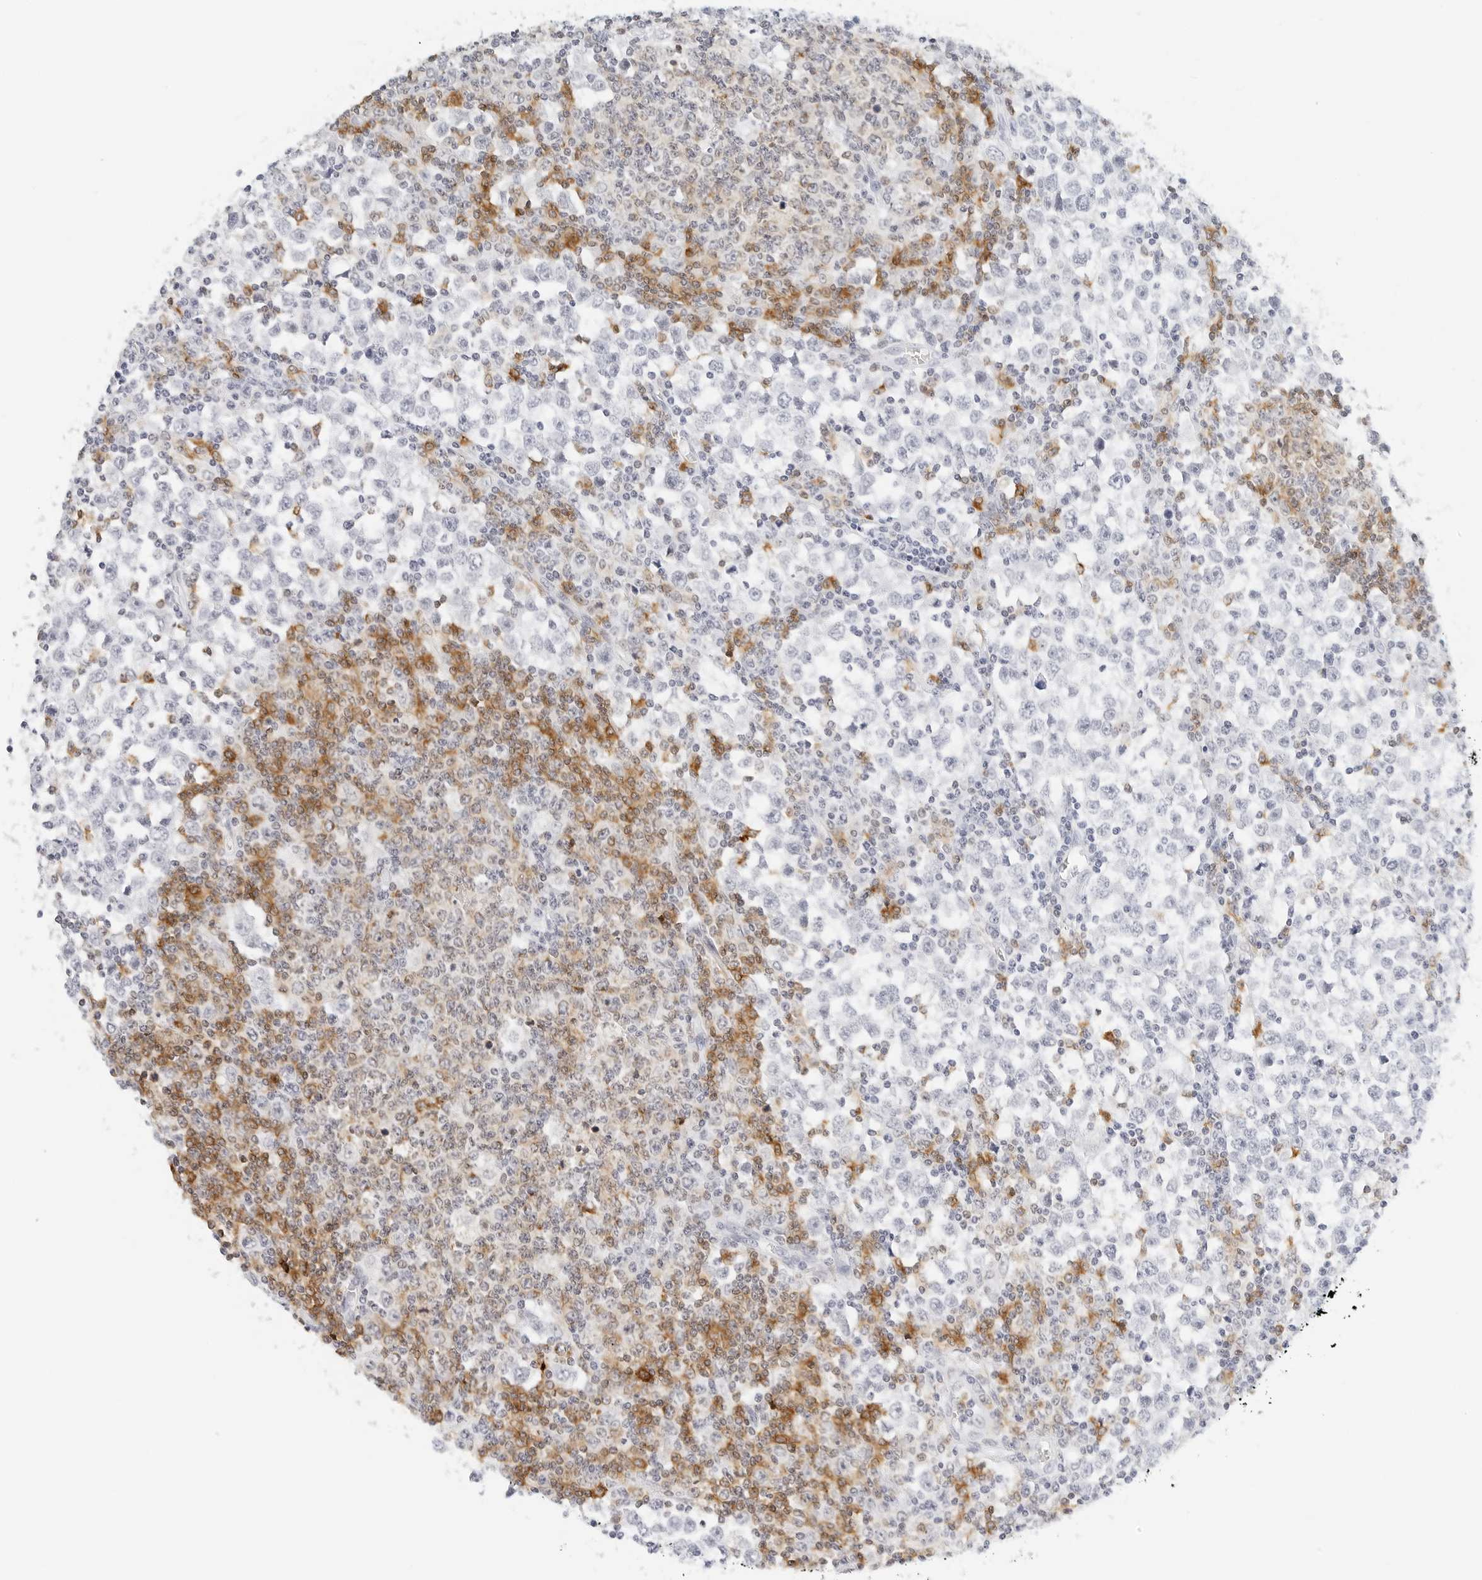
{"staining": {"intensity": "moderate", "quantity": "<25%", "location": "cytoplasmic/membranous,nuclear"}, "tissue": "testis cancer", "cell_type": "Tumor cells", "image_type": "cancer", "snomed": [{"axis": "morphology", "description": "Seminoma, NOS"}, {"axis": "topography", "description": "Testis"}], "caption": "An immunohistochemistry micrograph of tumor tissue is shown. Protein staining in brown labels moderate cytoplasmic/membranous and nuclear positivity in testis cancer within tumor cells. The protein is shown in brown color, while the nuclei are stained blue.", "gene": "CD22", "patient": {"sex": "male", "age": 65}}